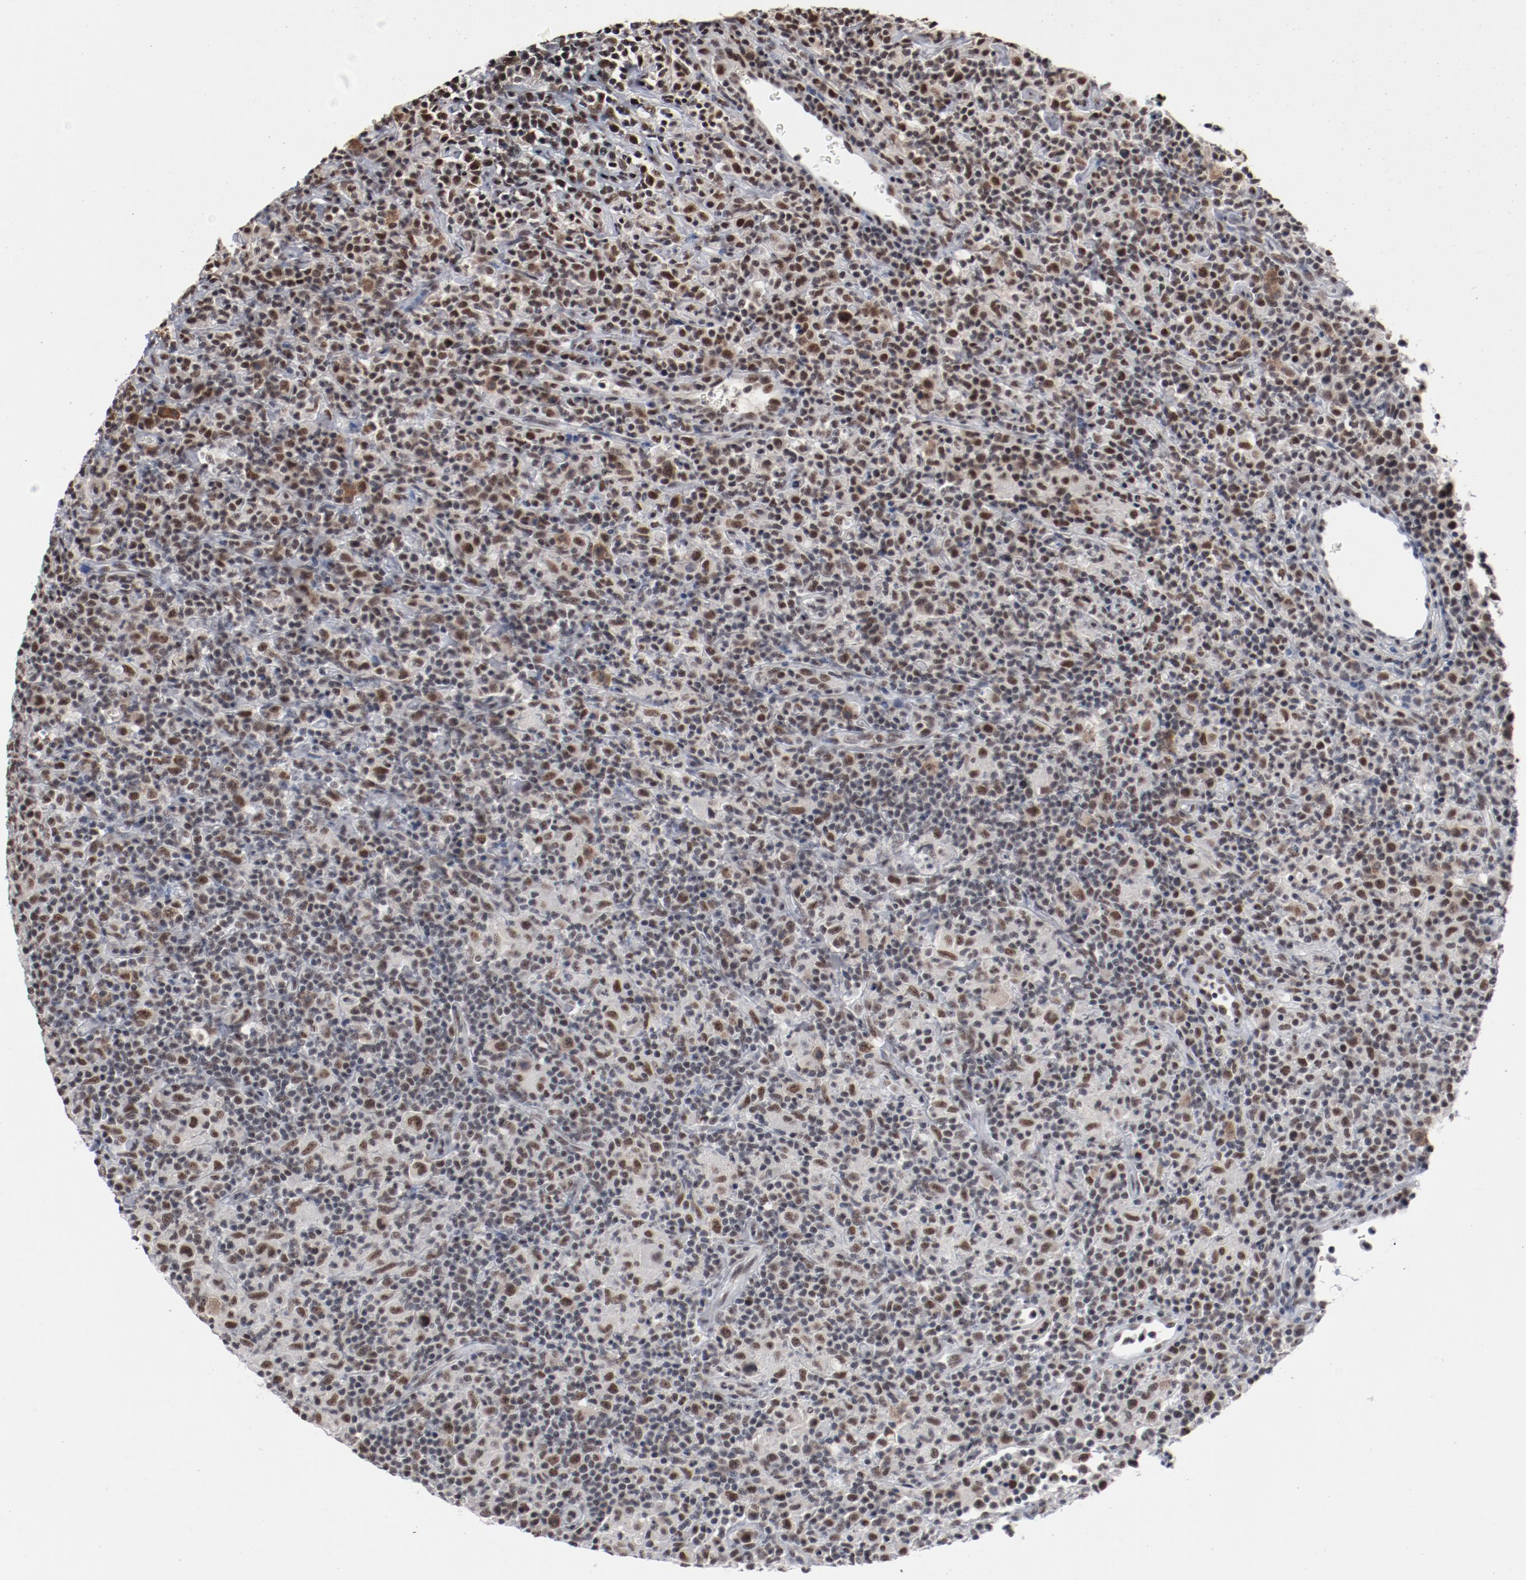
{"staining": {"intensity": "moderate", "quantity": "25%-75%", "location": "nuclear"}, "tissue": "lymphoma", "cell_type": "Tumor cells", "image_type": "cancer", "snomed": [{"axis": "morphology", "description": "Hodgkin's disease, NOS"}, {"axis": "topography", "description": "Lymph node"}], "caption": "IHC image of neoplastic tissue: human lymphoma stained using immunohistochemistry displays medium levels of moderate protein expression localized specifically in the nuclear of tumor cells, appearing as a nuclear brown color.", "gene": "BUB3", "patient": {"sex": "male", "age": 65}}